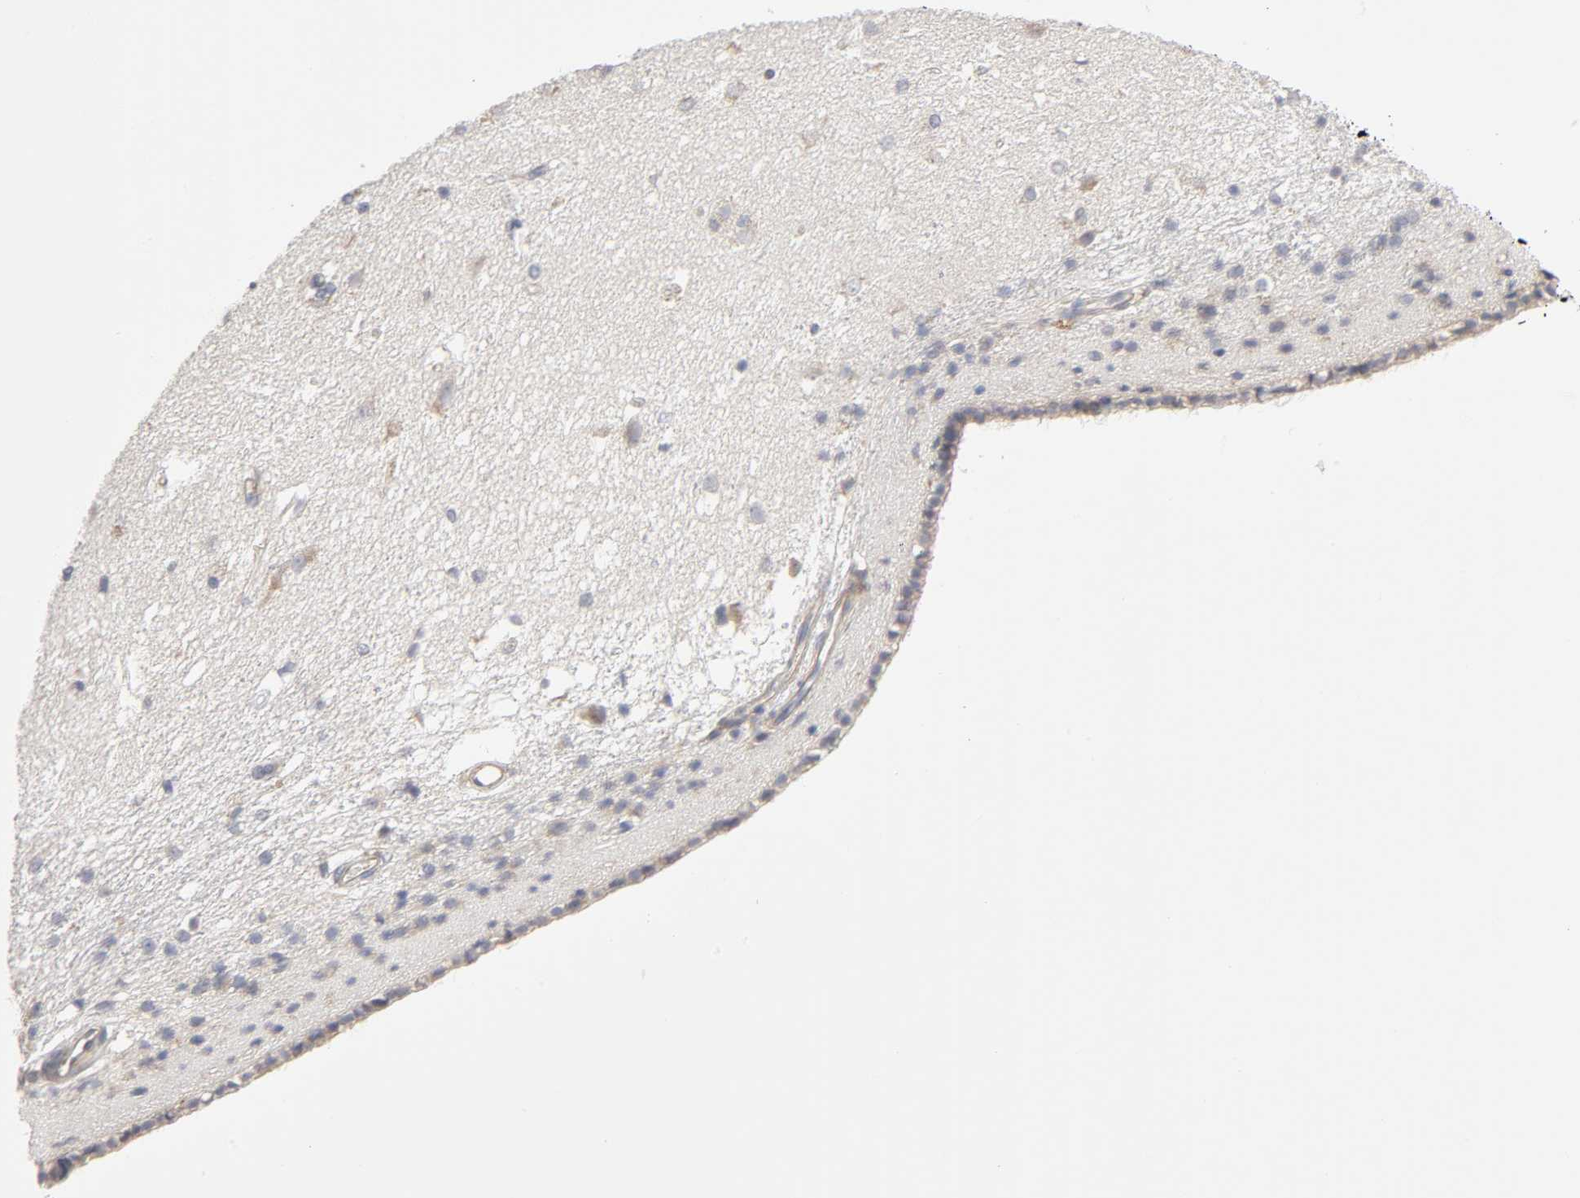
{"staining": {"intensity": "negative", "quantity": "none", "location": "none"}, "tissue": "caudate", "cell_type": "Glial cells", "image_type": "normal", "snomed": [{"axis": "morphology", "description": "Normal tissue, NOS"}, {"axis": "topography", "description": "Lateral ventricle wall"}], "caption": "Caudate stained for a protein using immunohistochemistry exhibits no positivity glial cells.", "gene": "IL4R", "patient": {"sex": "female", "age": 19}}